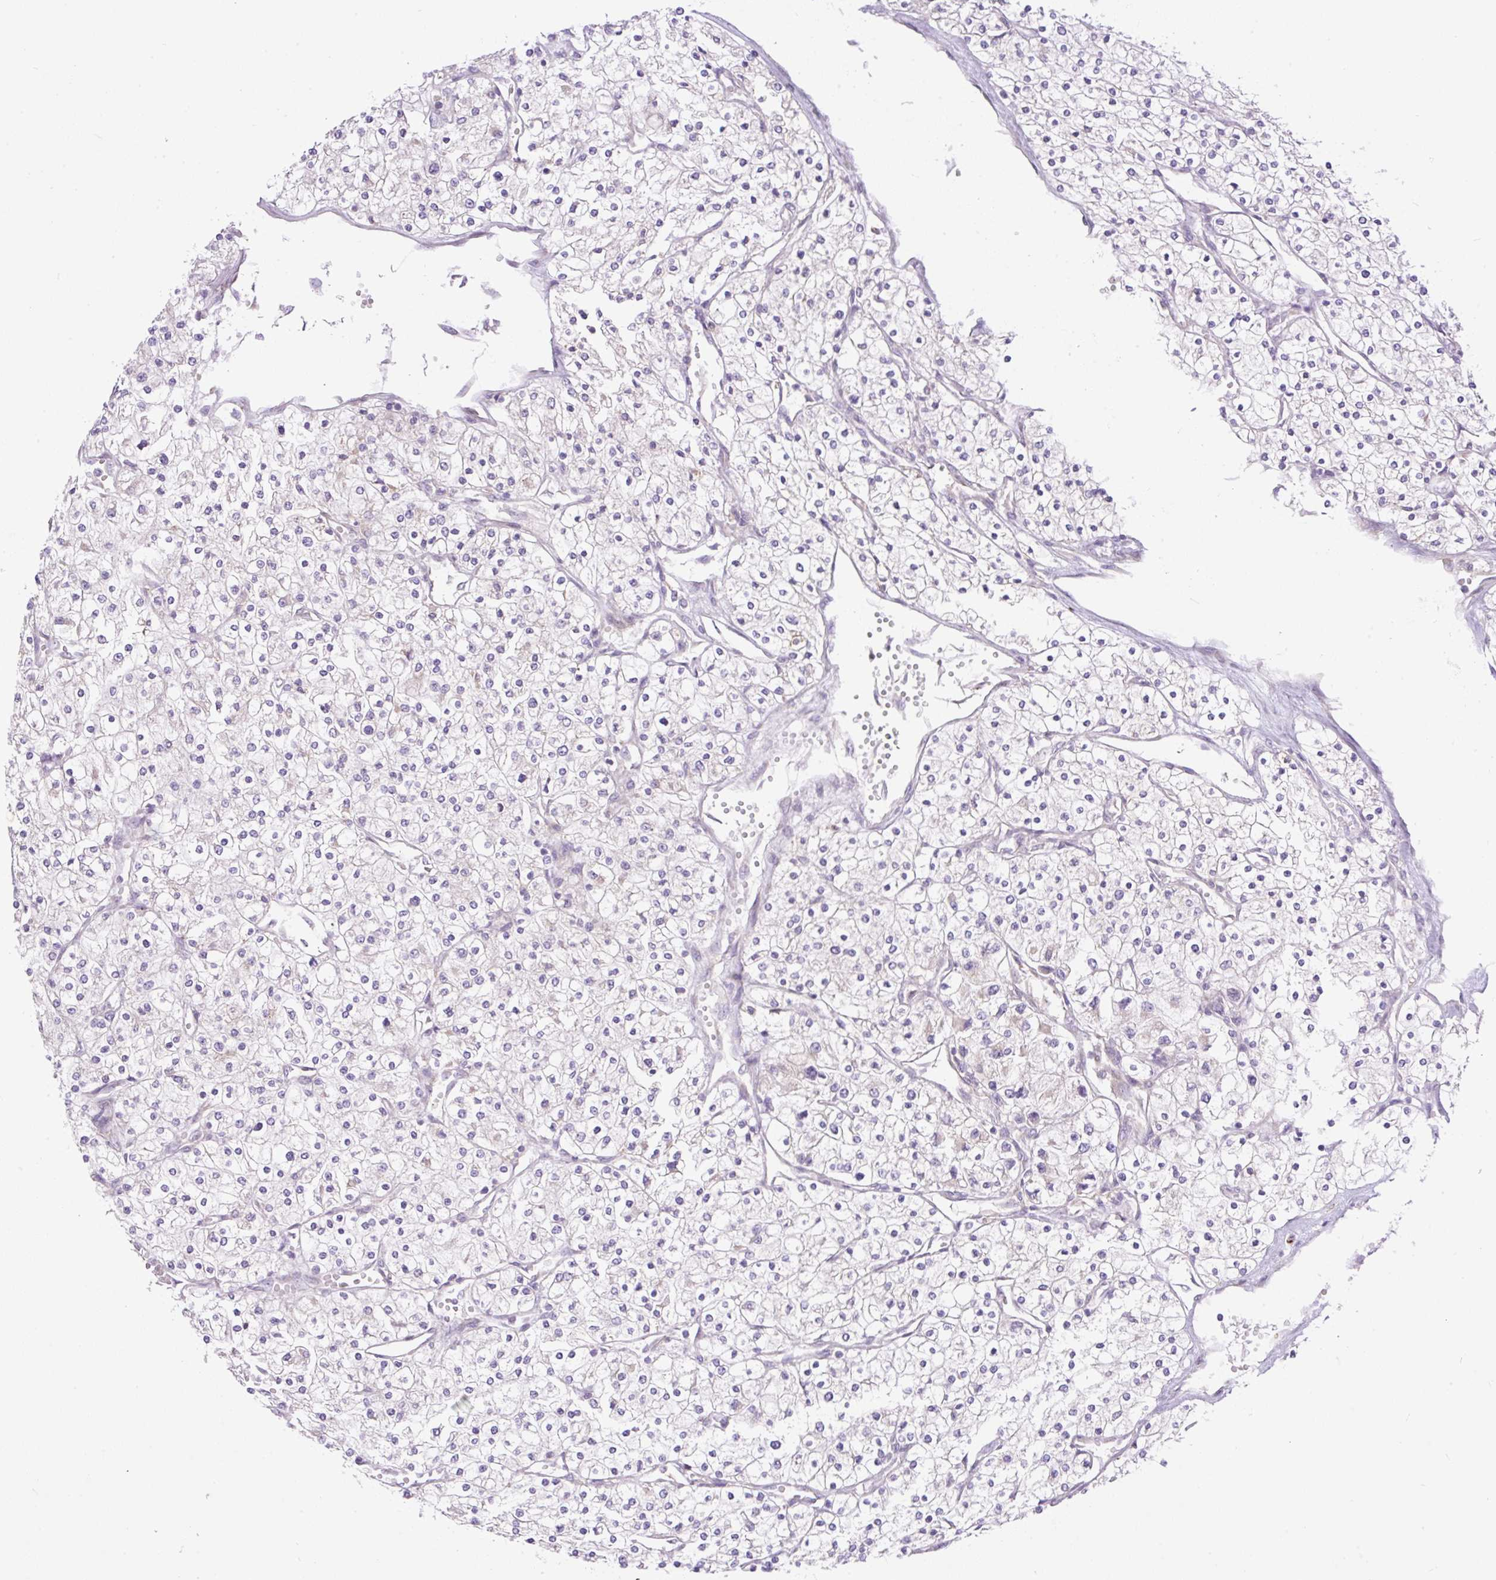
{"staining": {"intensity": "negative", "quantity": "none", "location": "none"}, "tissue": "renal cancer", "cell_type": "Tumor cells", "image_type": "cancer", "snomed": [{"axis": "morphology", "description": "Adenocarcinoma, NOS"}, {"axis": "topography", "description": "Kidney"}], "caption": "Tumor cells show no significant staining in renal adenocarcinoma.", "gene": "POFUT1", "patient": {"sex": "male", "age": 80}}